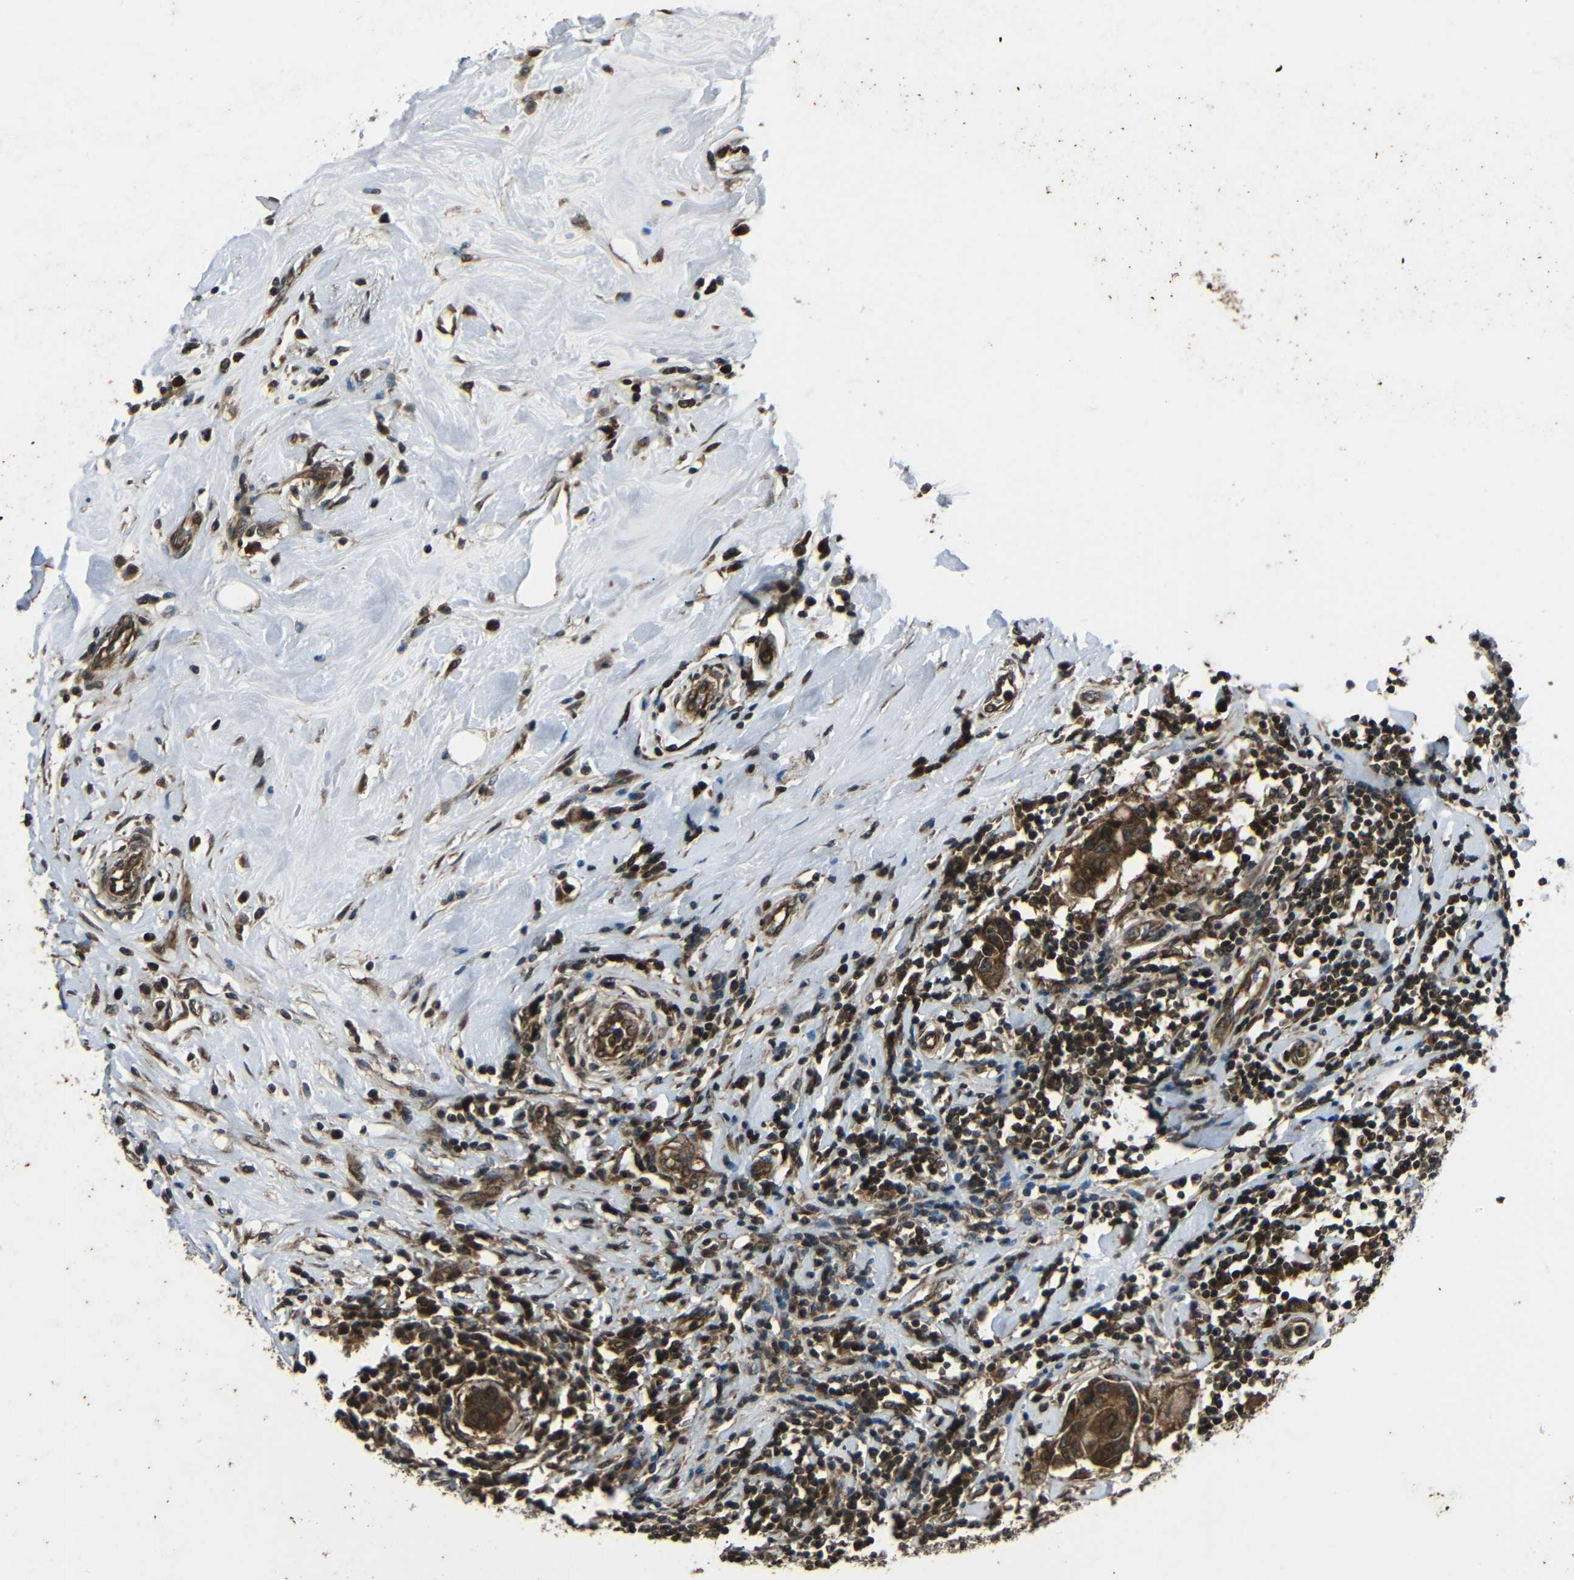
{"staining": {"intensity": "strong", "quantity": ">75%", "location": "cytoplasmic/membranous"}, "tissue": "breast cancer", "cell_type": "Tumor cells", "image_type": "cancer", "snomed": [{"axis": "morphology", "description": "Duct carcinoma"}, {"axis": "topography", "description": "Breast"}], "caption": "This micrograph reveals IHC staining of human breast infiltrating ductal carcinoma, with high strong cytoplasmic/membranous expression in about >75% of tumor cells.", "gene": "PLK2", "patient": {"sex": "female", "age": 27}}